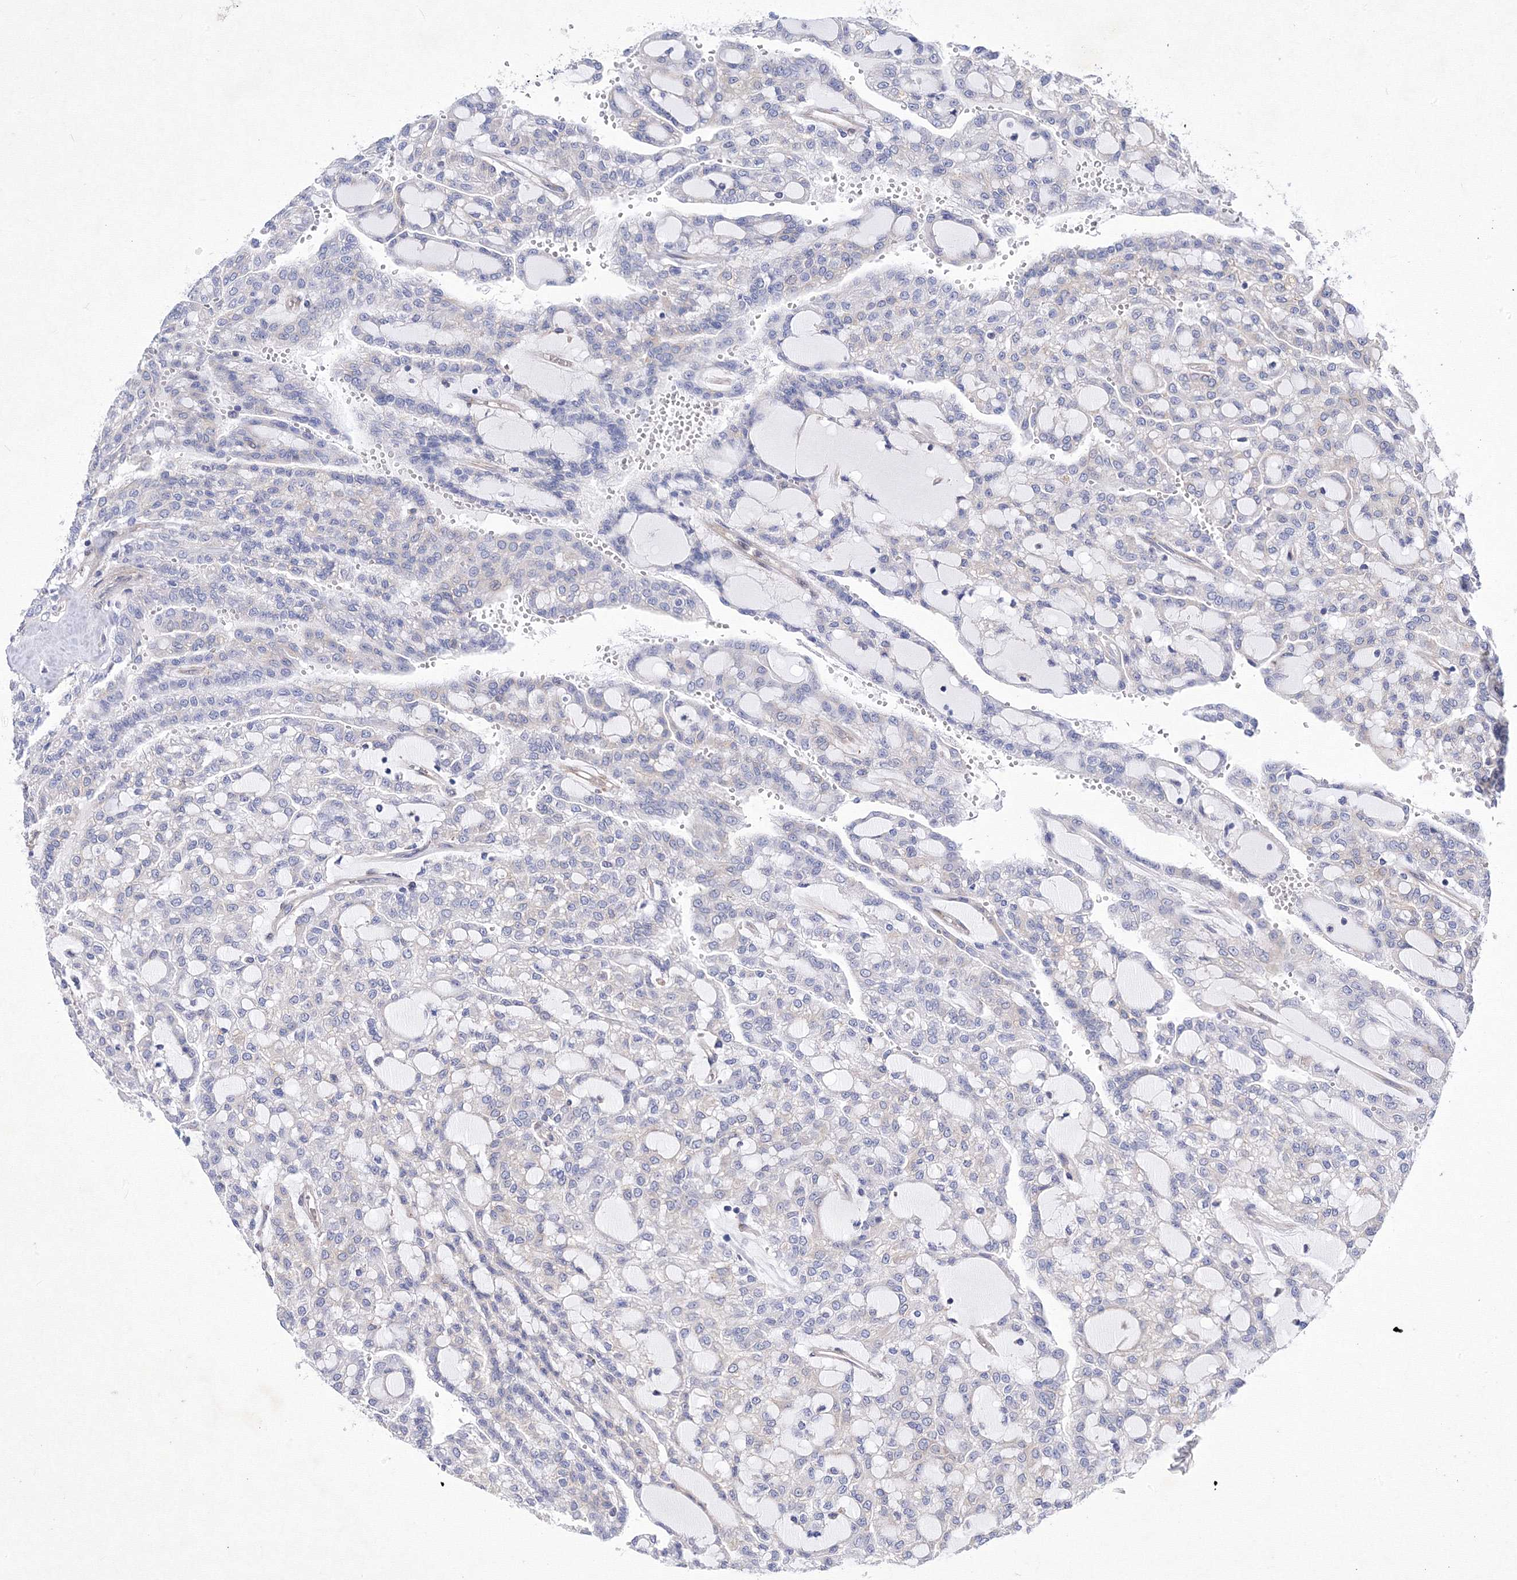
{"staining": {"intensity": "negative", "quantity": "none", "location": "none"}, "tissue": "renal cancer", "cell_type": "Tumor cells", "image_type": "cancer", "snomed": [{"axis": "morphology", "description": "Adenocarcinoma, NOS"}, {"axis": "topography", "description": "Kidney"}], "caption": "A high-resolution histopathology image shows immunohistochemistry (IHC) staining of renal cancer, which displays no significant staining in tumor cells.", "gene": "SNX18", "patient": {"sex": "male", "age": 63}}